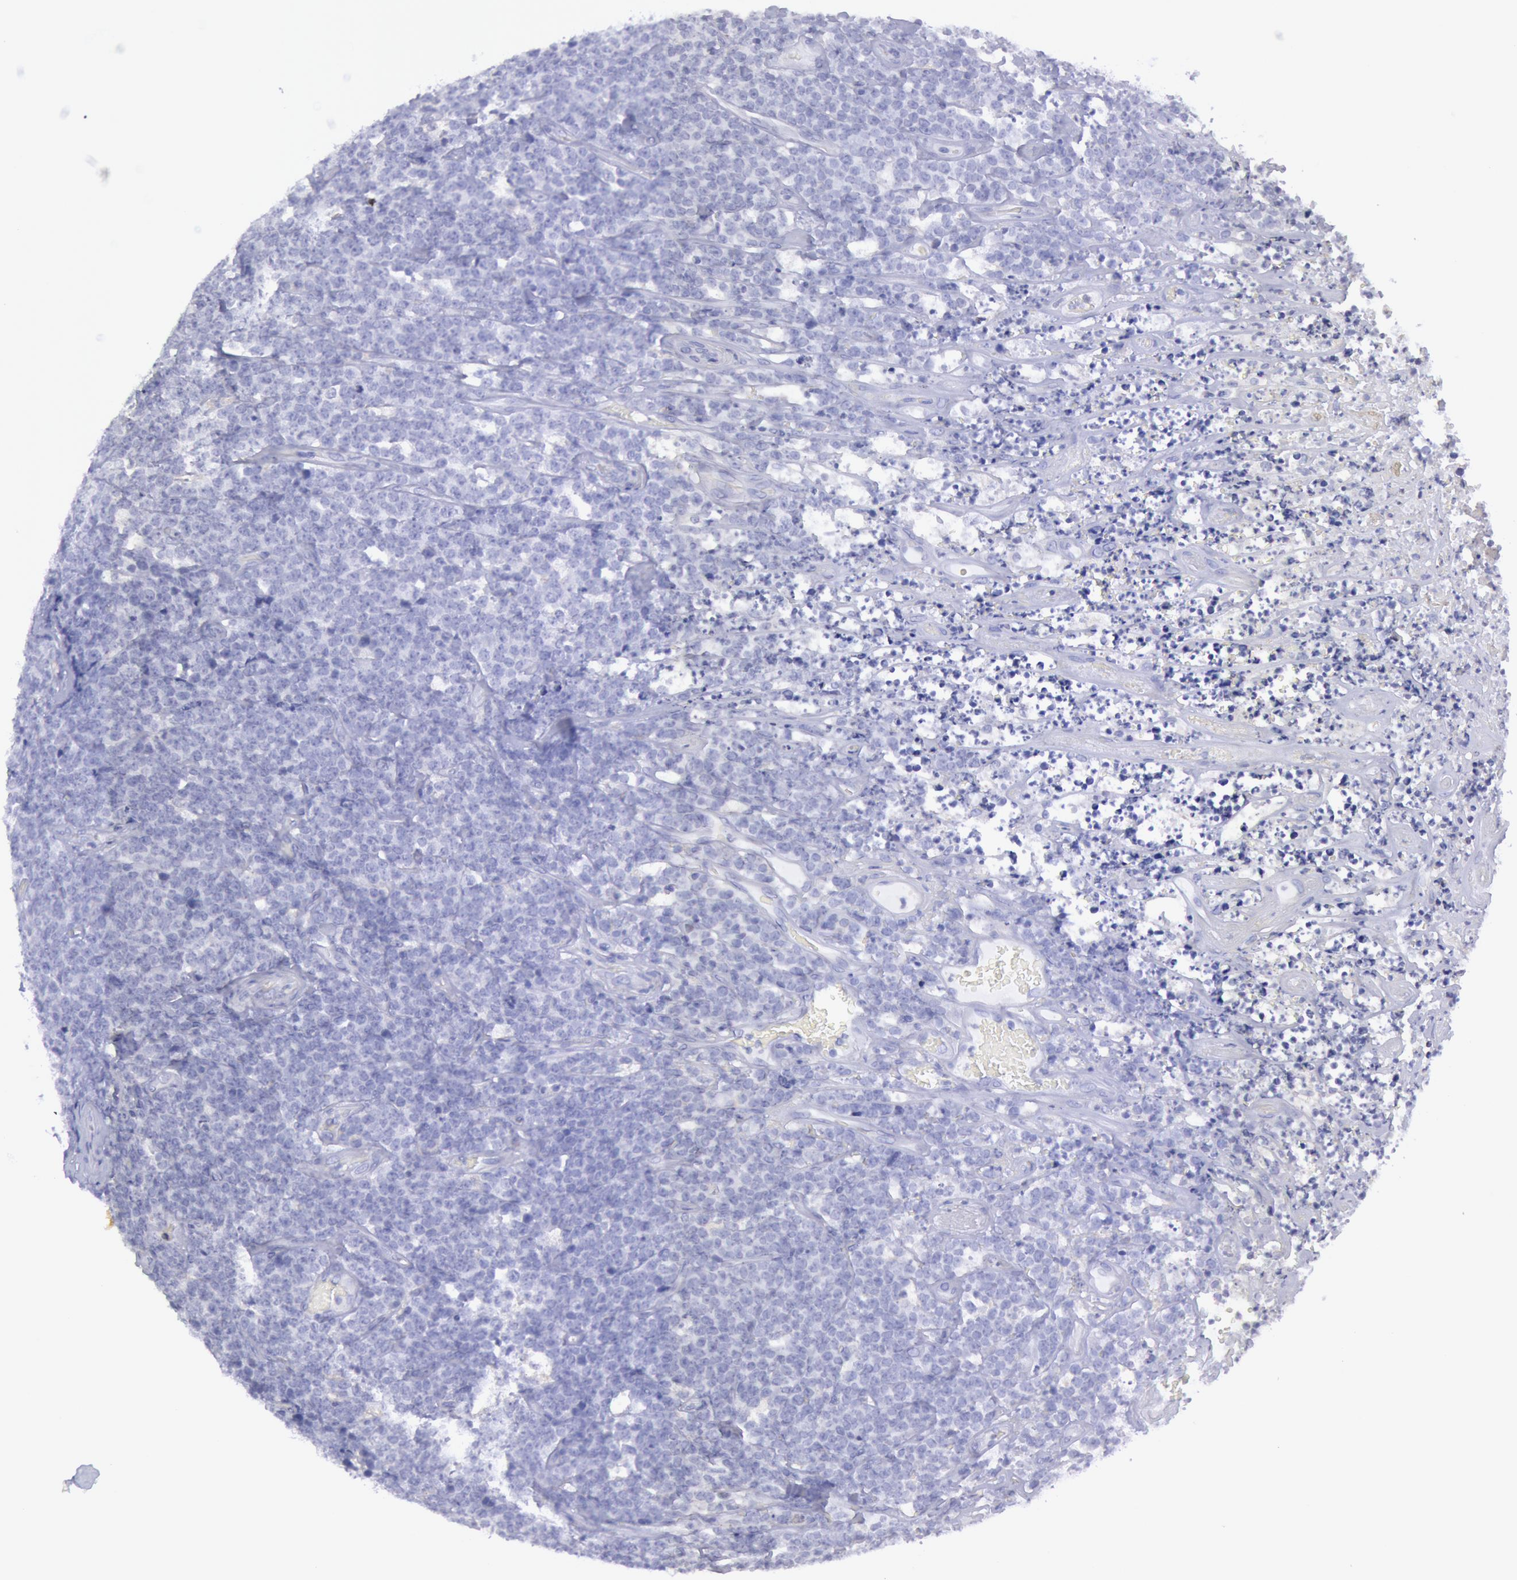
{"staining": {"intensity": "negative", "quantity": "none", "location": "none"}, "tissue": "lymphoma", "cell_type": "Tumor cells", "image_type": "cancer", "snomed": [{"axis": "morphology", "description": "Malignant lymphoma, non-Hodgkin's type, High grade"}, {"axis": "topography", "description": "Small intestine"}, {"axis": "topography", "description": "Colon"}], "caption": "Tumor cells are negative for brown protein staining in lymphoma. The staining is performed using DAB brown chromogen with nuclei counter-stained in using hematoxylin.", "gene": "MYH7", "patient": {"sex": "male", "age": 8}}